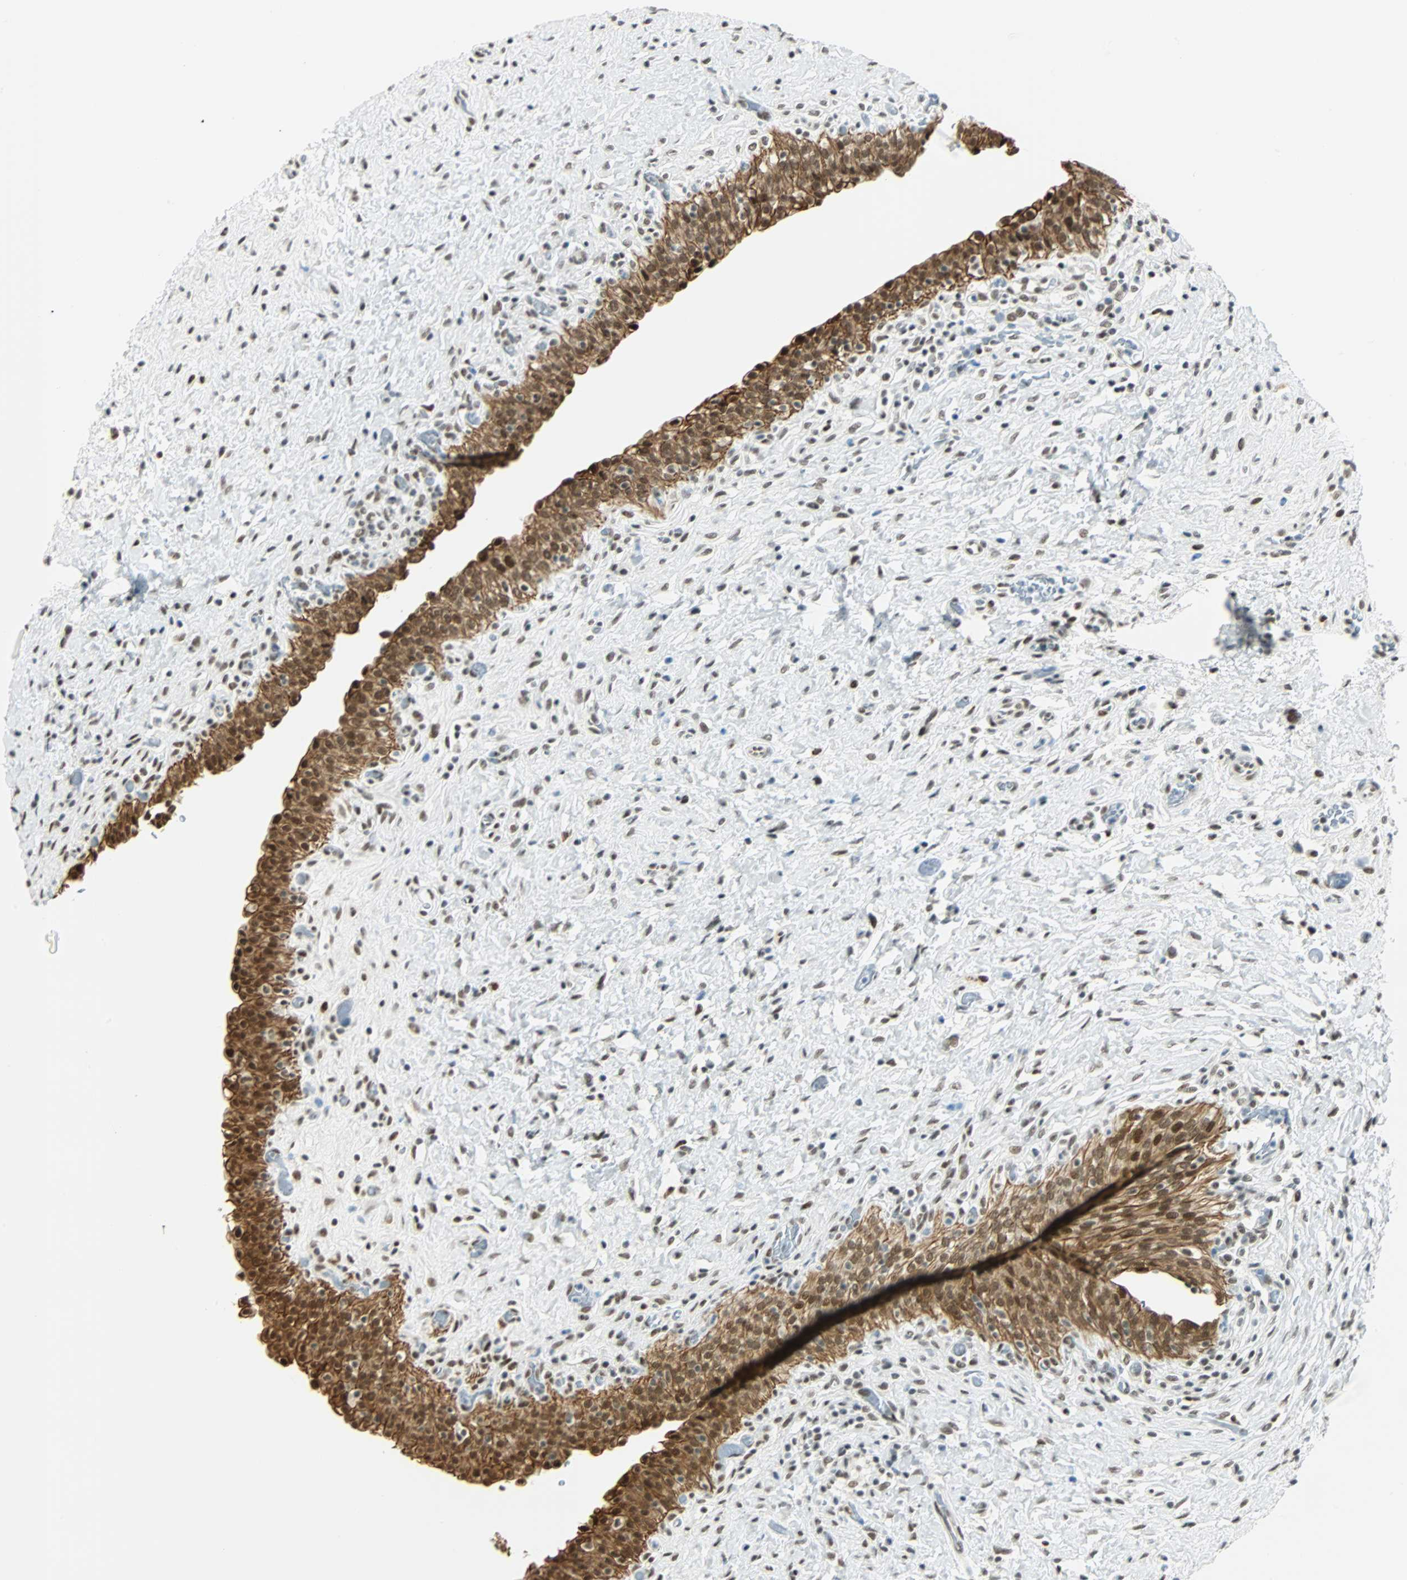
{"staining": {"intensity": "strong", "quantity": ">75%", "location": "cytoplasmic/membranous,nuclear"}, "tissue": "urinary bladder", "cell_type": "Urothelial cells", "image_type": "normal", "snomed": [{"axis": "morphology", "description": "Normal tissue, NOS"}, {"axis": "topography", "description": "Urinary bladder"}], "caption": "The image displays a brown stain indicating the presence of a protein in the cytoplasmic/membranous,nuclear of urothelial cells in urinary bladder.", "gene": "NELFE", "patient": {"sex": "male", "age": 51}}